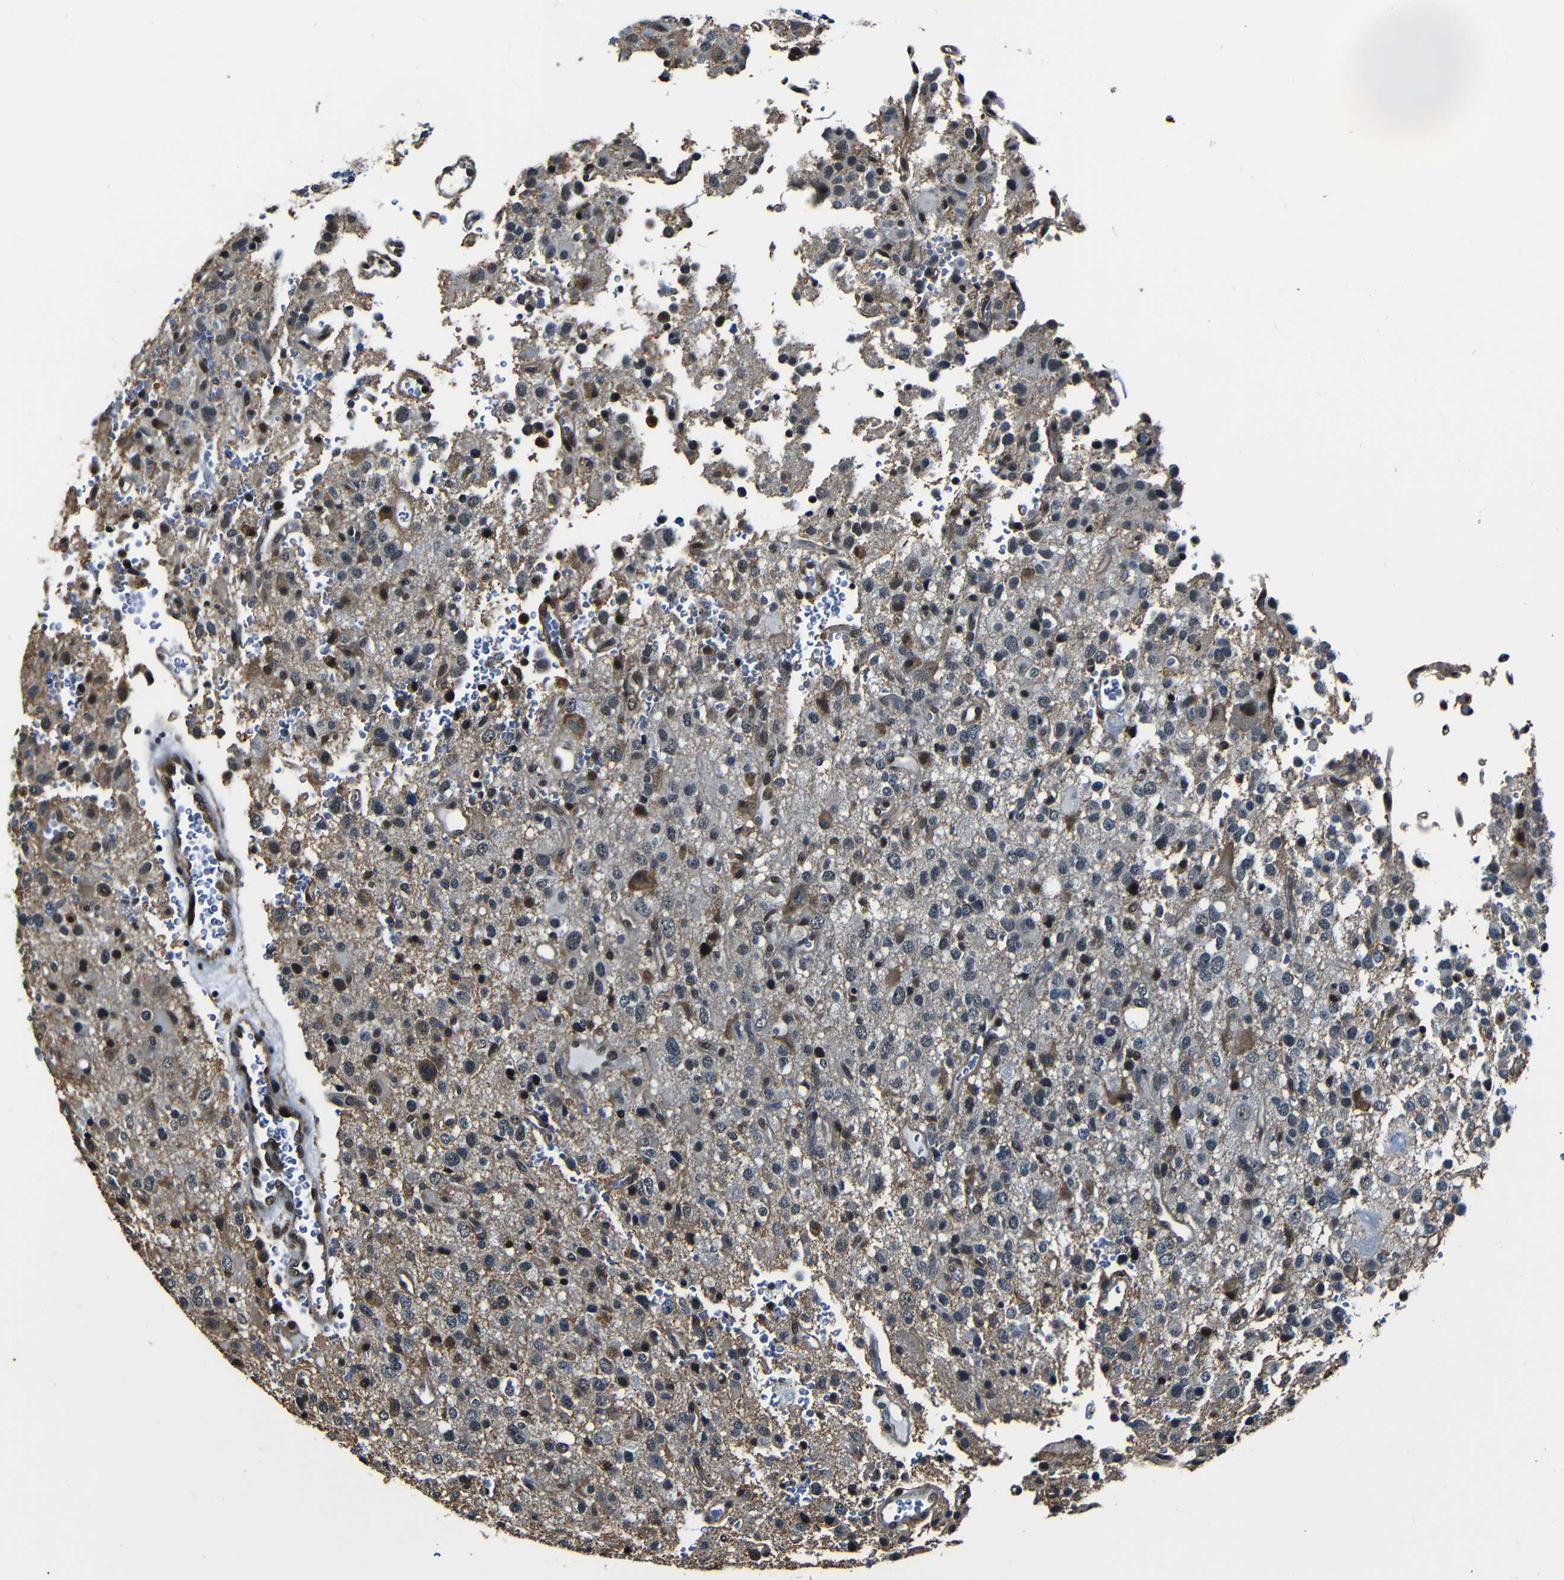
{"staining": {"intensity": "negative", "quantity": "none", "location": "none"}, "tissue": "glioma", "cell_type": "Tumor cells", "image_type": "cancer", "snomed": [{"axis": "morphology", "description": "Glioma, malignant, High grade"}, {"axis": "topography", "description": "Brain"}], "caption": "The micrograph shows no staining of tumor cells in glioma. (DAB (3,3'-diaminobenzidine) immunohistochemistry (IHC) visualized using brightfield microscopy, high magnification).", "gene": "NCBP3", "patient": {"sex": "male", "age": 47}}